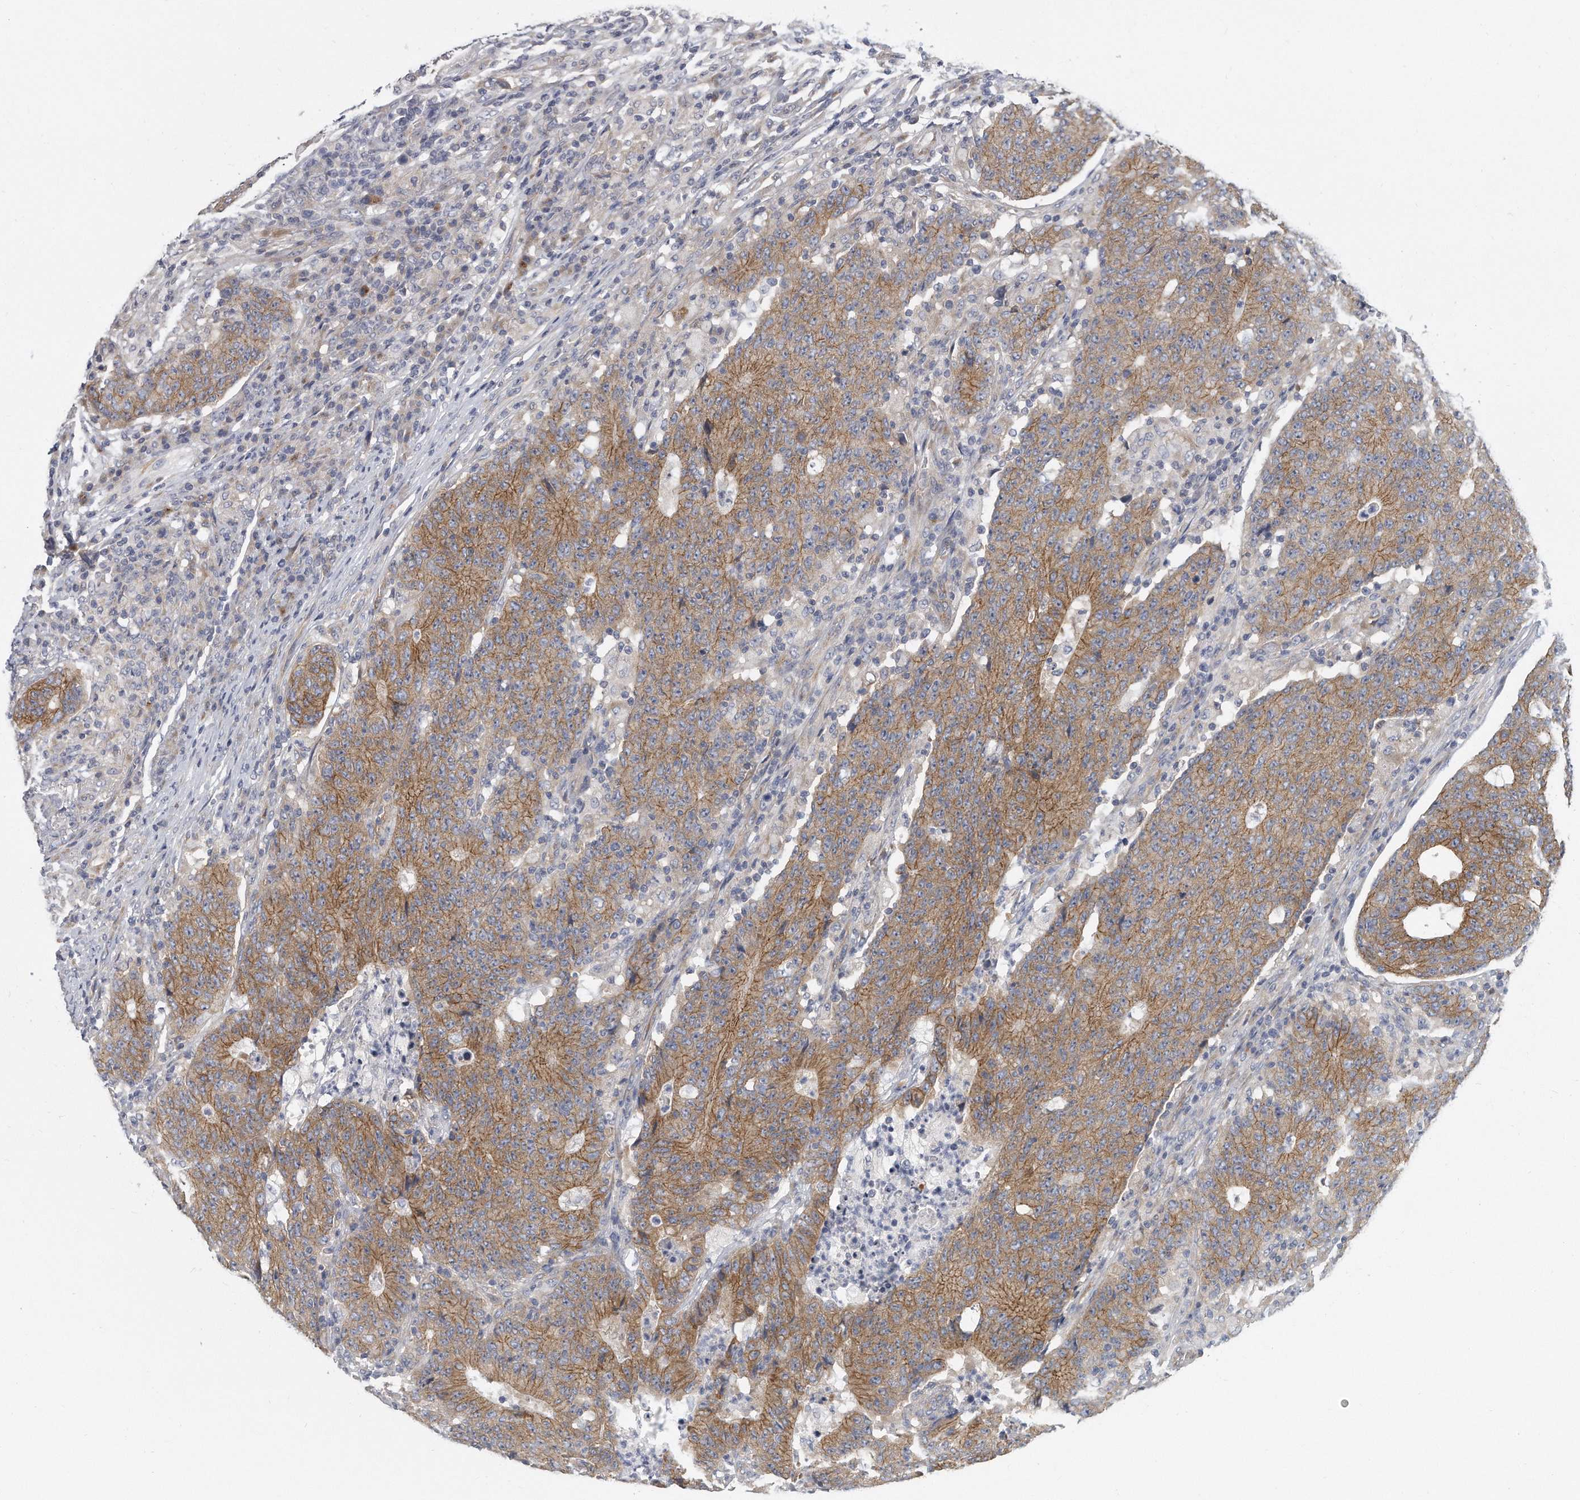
{"staining": {"intensity": "moderate", "quantity": ">75%", "location": "cytoplasmic/membranous"}, "tissue": "colorectal cancer", "cell_type": "Tumor cells", "image_type": "cancer", "snomed": [{"axis": "morphology", "description": "Normal tissue, NOS"}, {"axis": "morphology", "description": "Adenocarcinoma, NOS"}, {"axis": "topography", "description": "Colon"}], "caption": "Immunohistochemistry micrograph of neoplastic tissue: colorectal adenocarcinoma stained using immunohistochemistry displays medium levels of moderate protein expression localized specifically in the cytoplasmic/membranous of tumor cells, appearing as a cytoplasmic/membranous brown color.", "gene": "PLEKHA6", "patient": {"sex": "female", "age": 75}}